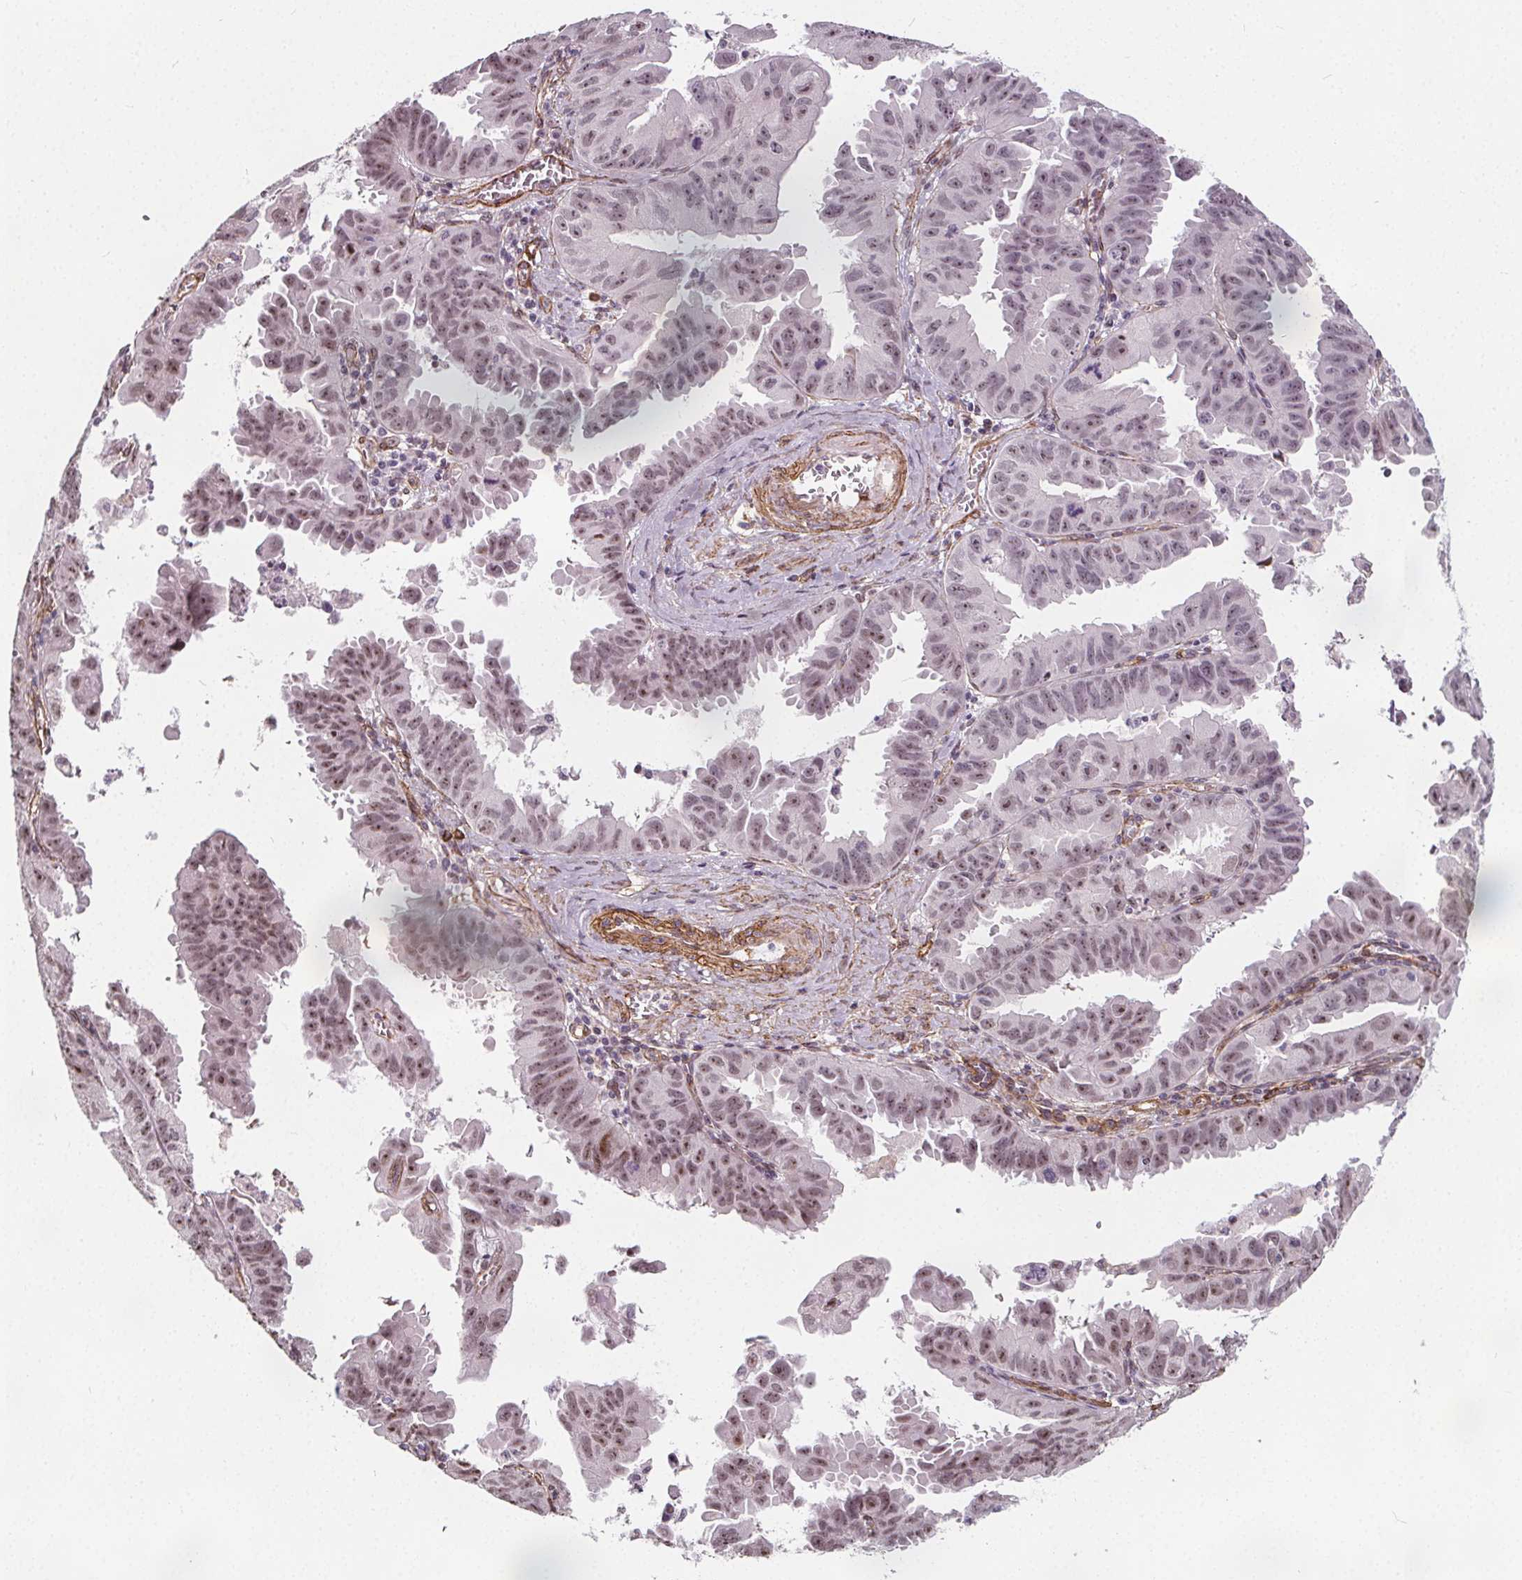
{"staining": {"intensity": "moderate", "quantity": ">75%", "location": "nuclear"}, "tissue": "ovarian cancer", "cell_type": "Tumor cells", "image_type": "cancer", "snomed": [{"axis": "morphology", "description": "Carcinoma, endometroid"}, {"axis": "topography", "description": "Ovary"}], "caption": "The histopathology image displays a brown stain indicating the presence of a protein in the nuclear of tumor cells in ovarian cancer.", "gene": "HAS1", "patient": {"sex": "female", "age": 85}}